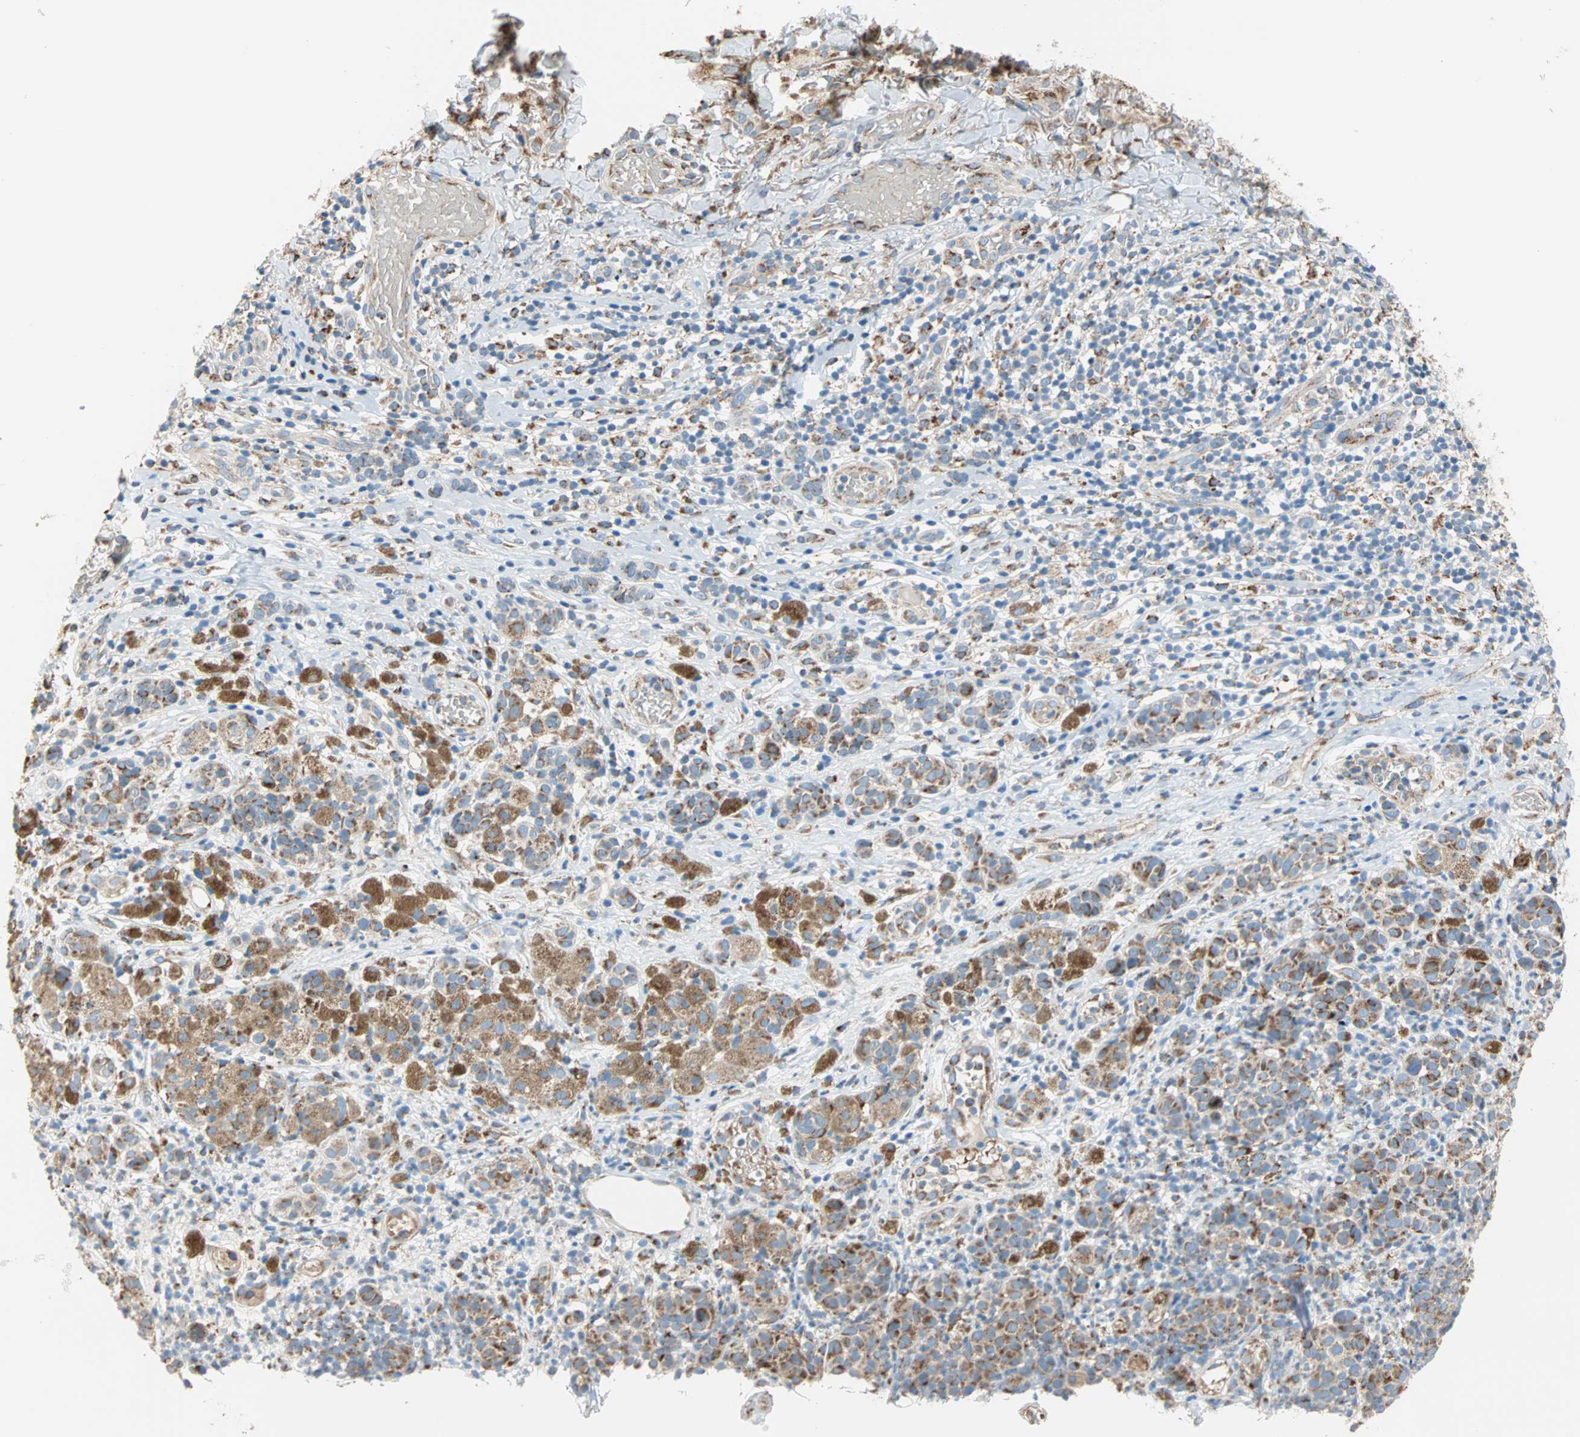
{"staining": {"intensity": "moderate", "quantity": ">75%", "location": "cytoplasmic/membranous"}, "tissue": "melanoma", "cell_type": "Tumor cells", "image_type": "cancer", "snomed": [{"axis": "morphology", "description": "Malignant melanoma, NOS"}, {"axis": "topography", "description": "Skin"}], "caption": "Malignant melanoma tissue demonstrates moderate cytoplasmic/membranous staining in approximately >75% of tumor cells", "gene": "TST", "patient": {"sex": "male", "age": 64}}